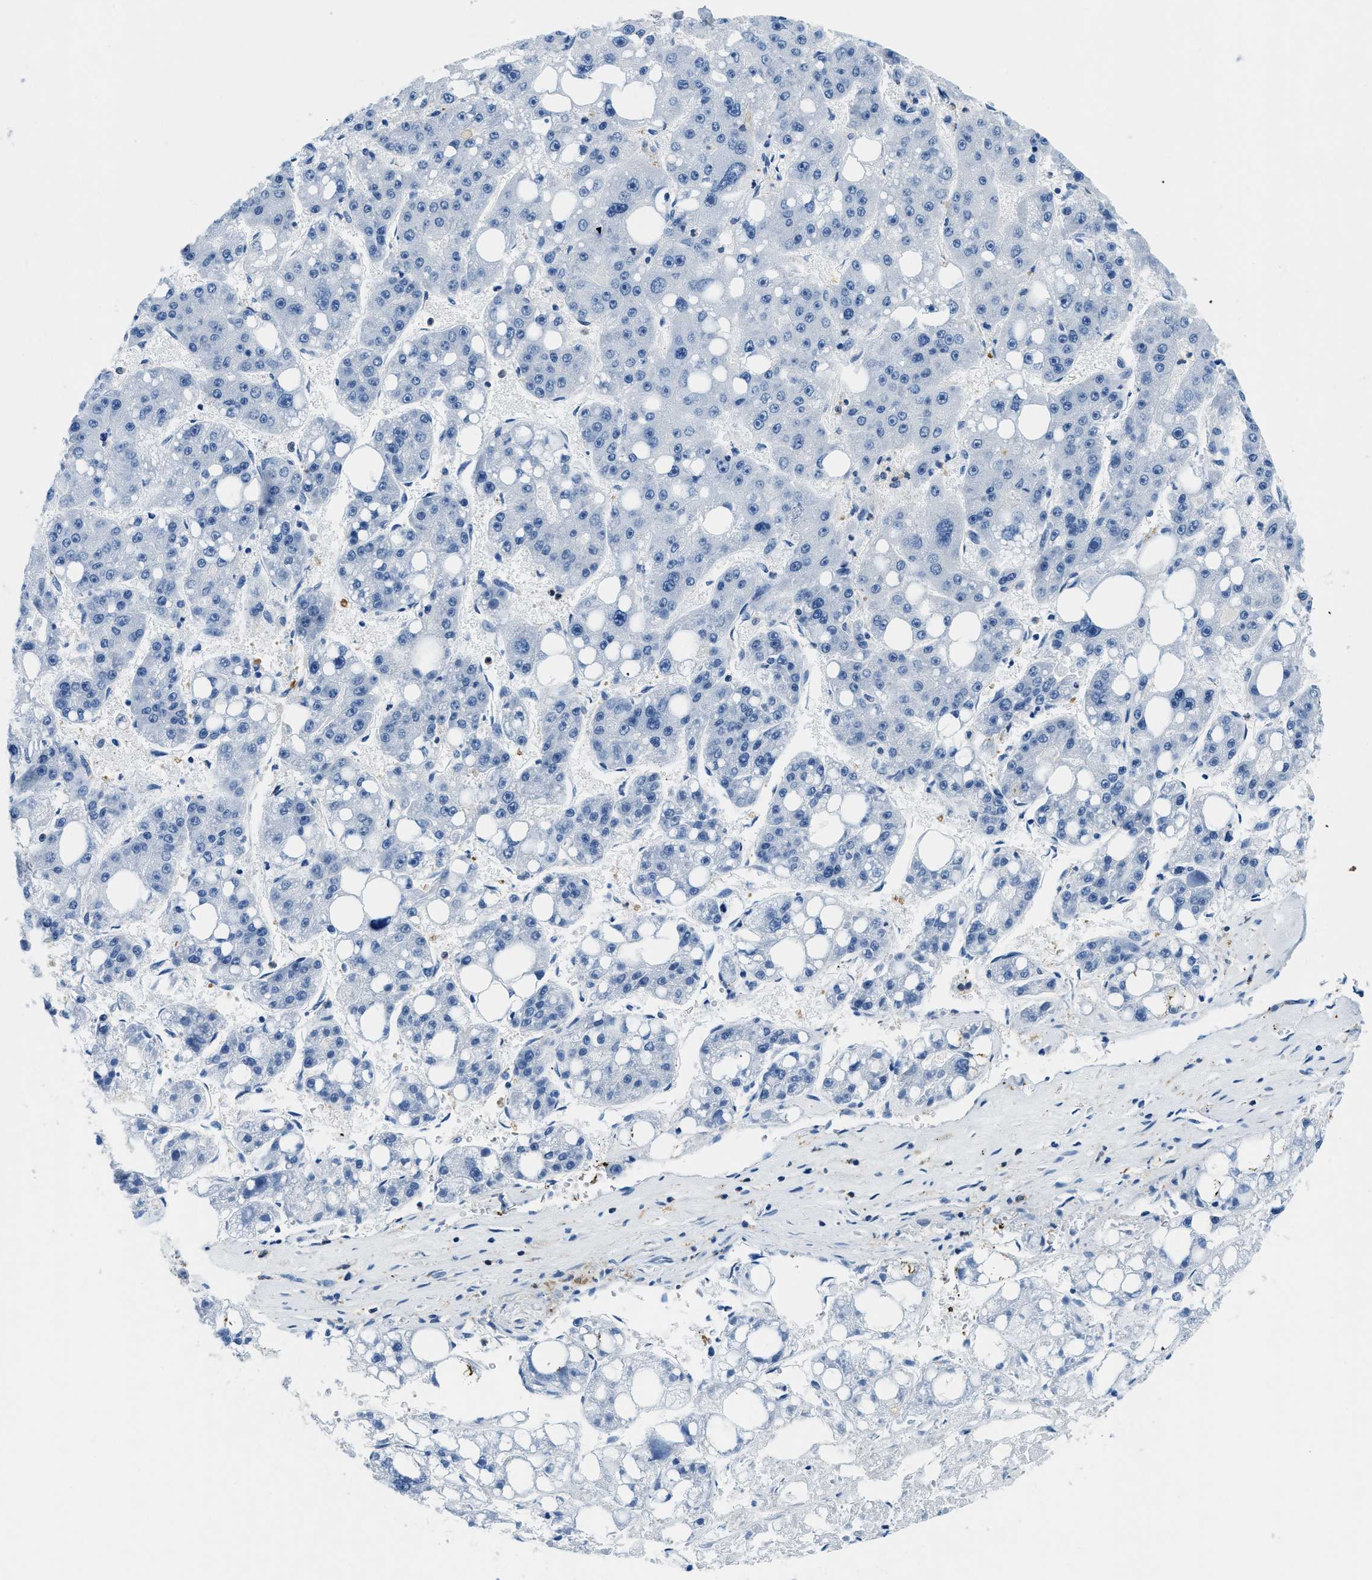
{"staining": {"intensity": "negative", "quantity": "none", "location": "none"}, "tissue": "liver cancer", "cell_type": "Tumor cells", "image_type": "cancer", "snomed": [{"axis": "morphology", "description": "Carcinoma, Hepatocellular, NOS"}, {"axis": "topography", "description": "Liver"}], "caption": "Liver cancer stained for a protein using immunohistochemistry (IHC) exhibits no expression tumor cells.", "gene": "CAPG", "patient": {"sex": "female", "age": 61}}